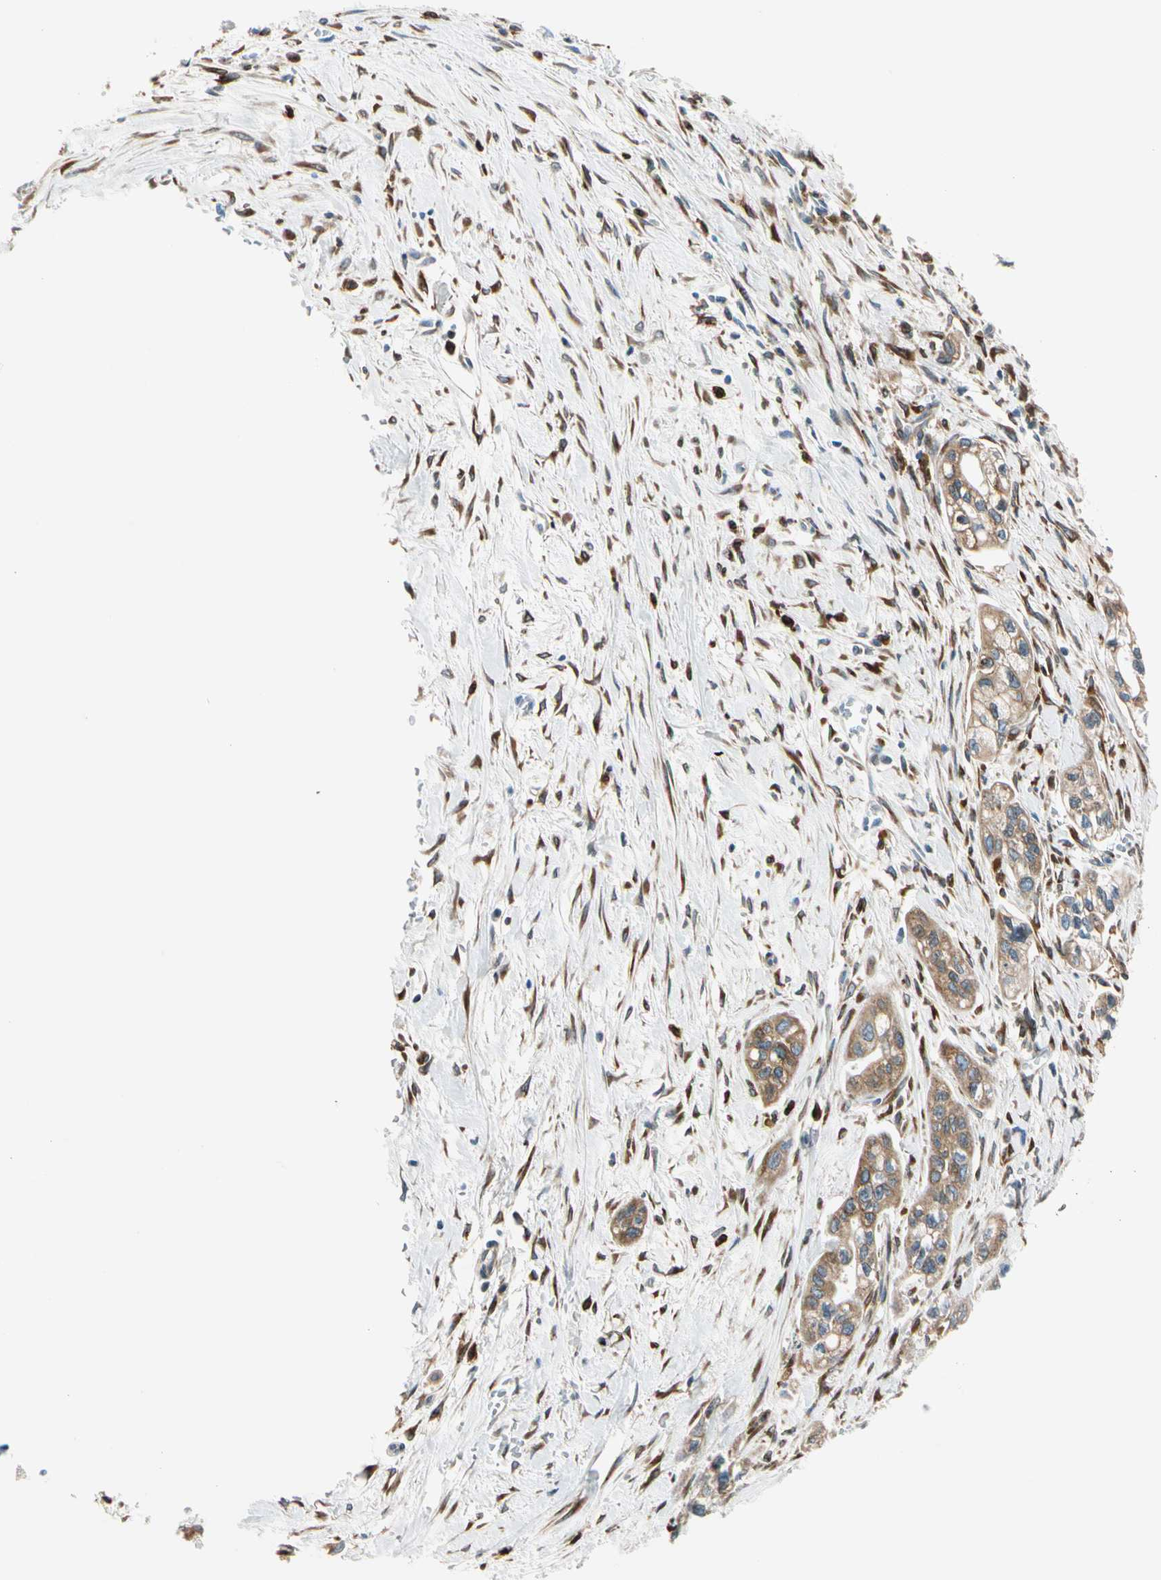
{"staining": {"intensity": "moderate", "quantity": ">75%", "location": "cytoplasmic/membranous"}, "tissue": "pancreatic cancer", "cell_type": "Tumor cells", "image_type": "cancer", "snomed": [{"axis": "morphology", "description": "Adenocarcinoma, NOS"}, {"axis": "topography", "description": "Pancreas"}], "caption": "DAB immunohistochemical staining of human pancreatic adenocarcinoma shows moderate cytoplasmic/membranous protein expression in about >75% of tumor cells.", "gene": "NUCB1", "patient": {"sex": "male", "age": 74}}